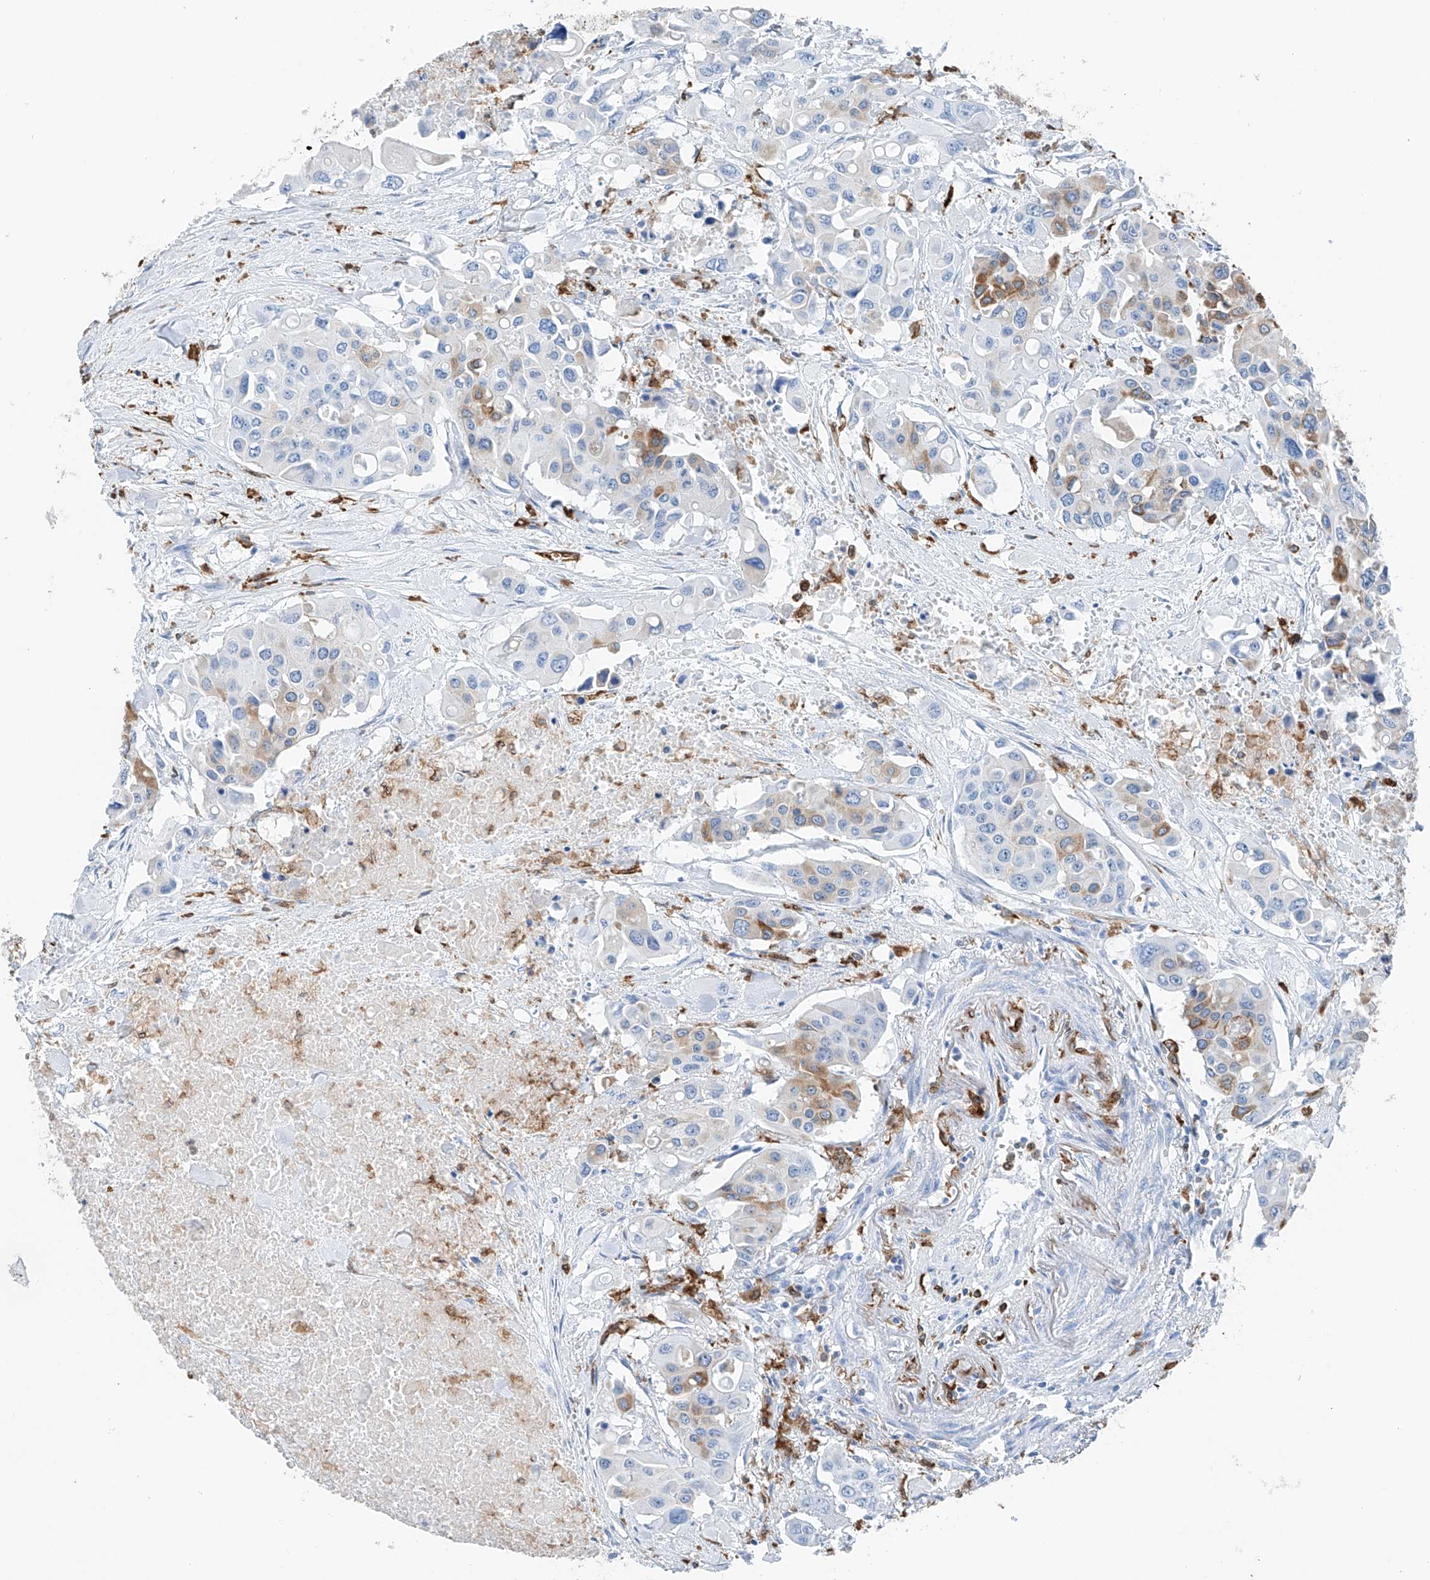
{"staining": {"intensity": "moderate", "quantity": "<25%", "location": "cytoplasmic/membranous"}, "tissue": "colorectal cancer", "cell_type": "Tumor cells", "image_type": "cancer", "snomed": [{"axis": "morphology", "description": "Adenocarcinoma, NOS"}, {"axis": "topography", "description": "Colon"}], "caption": "DAB (3,3'-diaminobenzidine) immunohistochemical staining of human colorectal cancer (adenocarcinoma) exhibits moderate cytoplasmic/membranous protein expression in about <25% of tumor cells. The staining was performed using DAB (3,3'-diaminobenzidine) to visualize the protein expression in brown, while the nuclei were stained in blue with hematoxylin (Magnification: 20x).", "gene": "TBXAS1", "patient": {"sex": "male", "age": 77}}